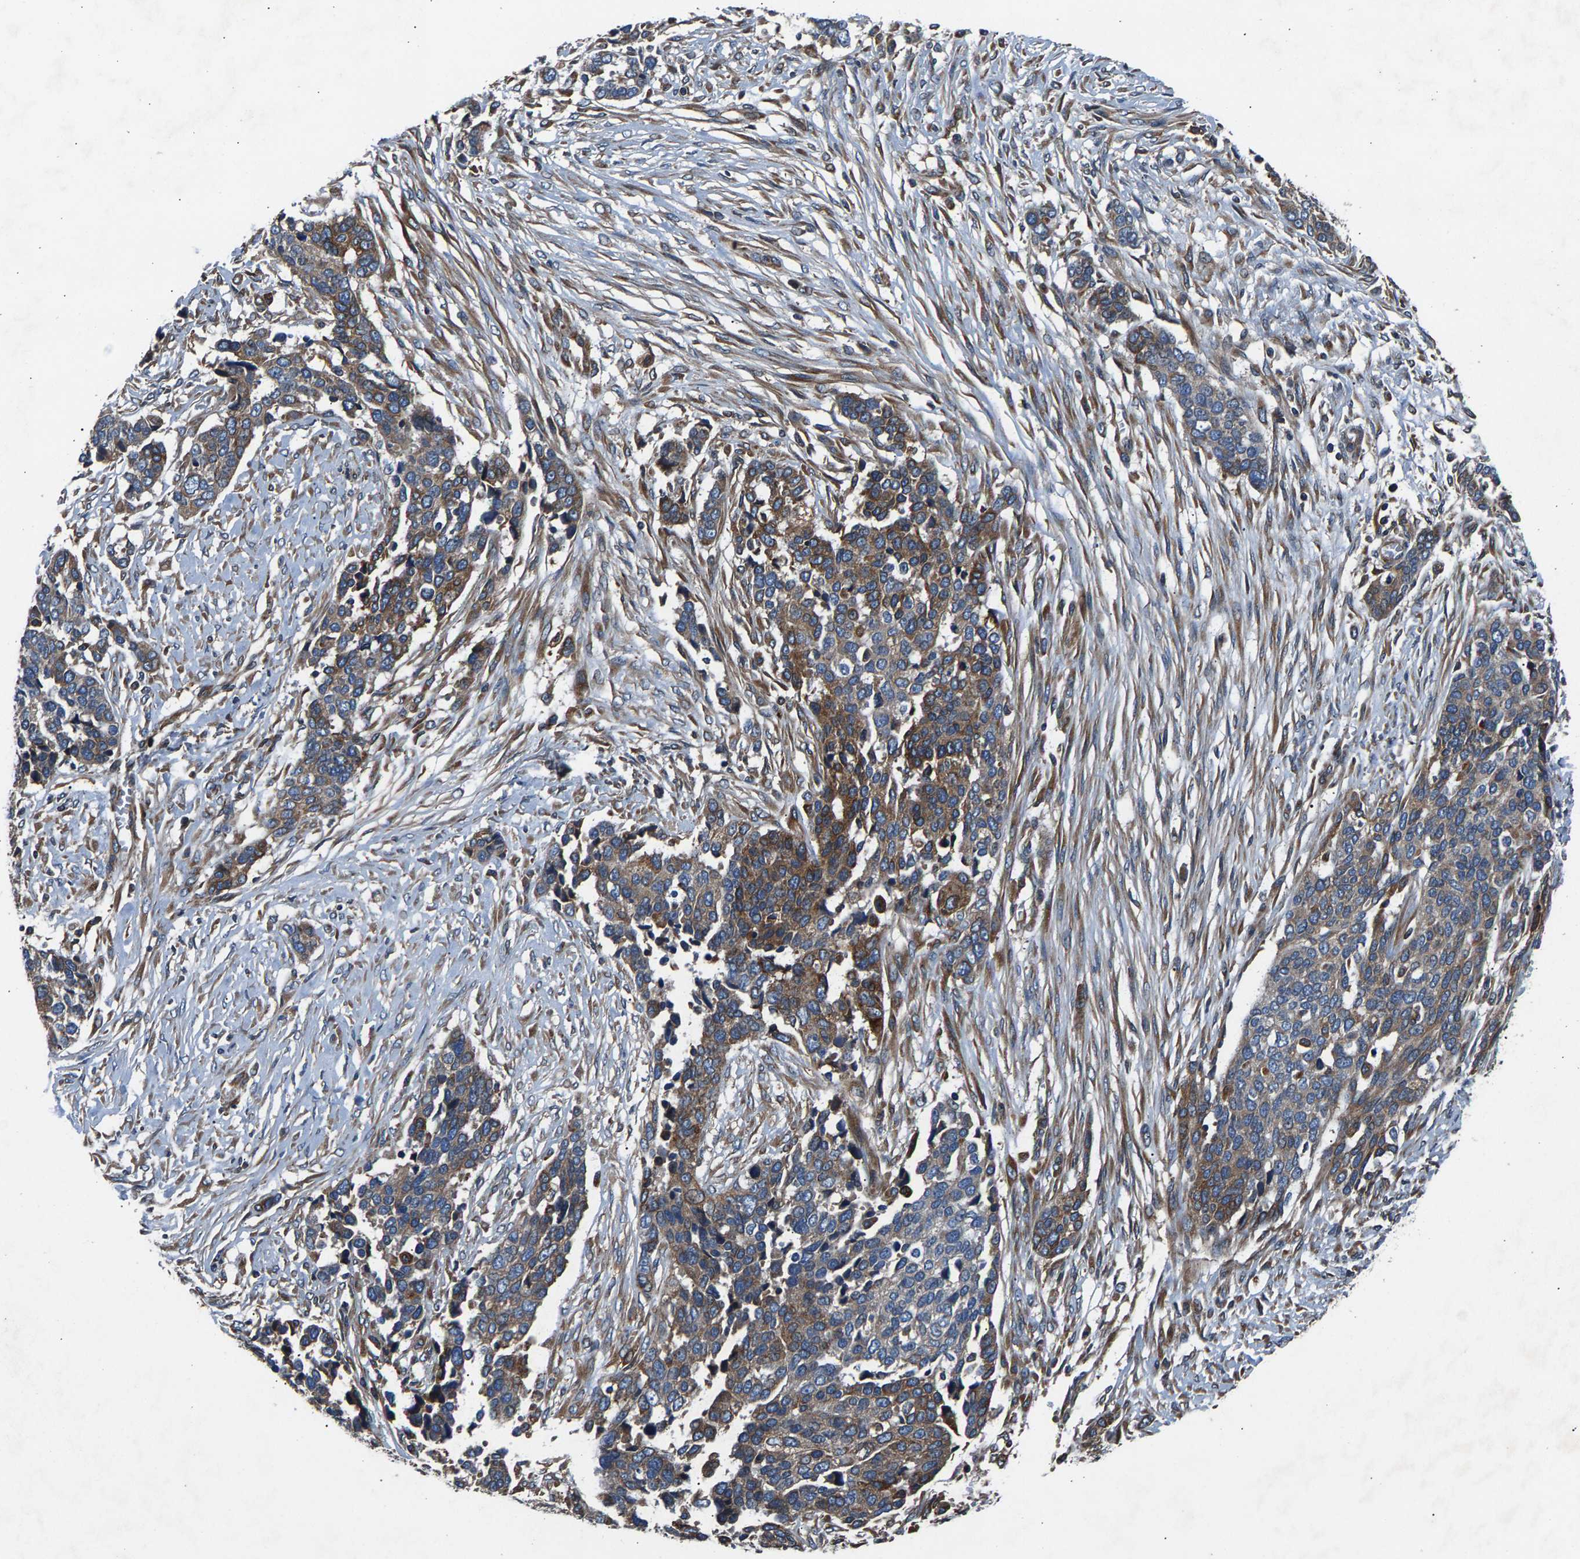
{"staining": {"intensity": "moderate", "quantity": ">75%", "location": "cytoplasmic/membranous"}, "tissue": "ovarian cancer", "cell_type": "Tumor cells", "image_type": "cancer", "snomed": [{"axis": "morphology", "description": "Cystadenocarcinoma, serous, NOS"}, {"axis": "topography", "description": "Ovary"}], "caption": "Immunohistochemical staining of ovarian cancer demonstrates medium levels of moderate cytoplasmic/membranous protein expression in approximately >75% of tumor cells.", "gene": "LPCAT1", "patient": {"sex": "female", "age": 44}}